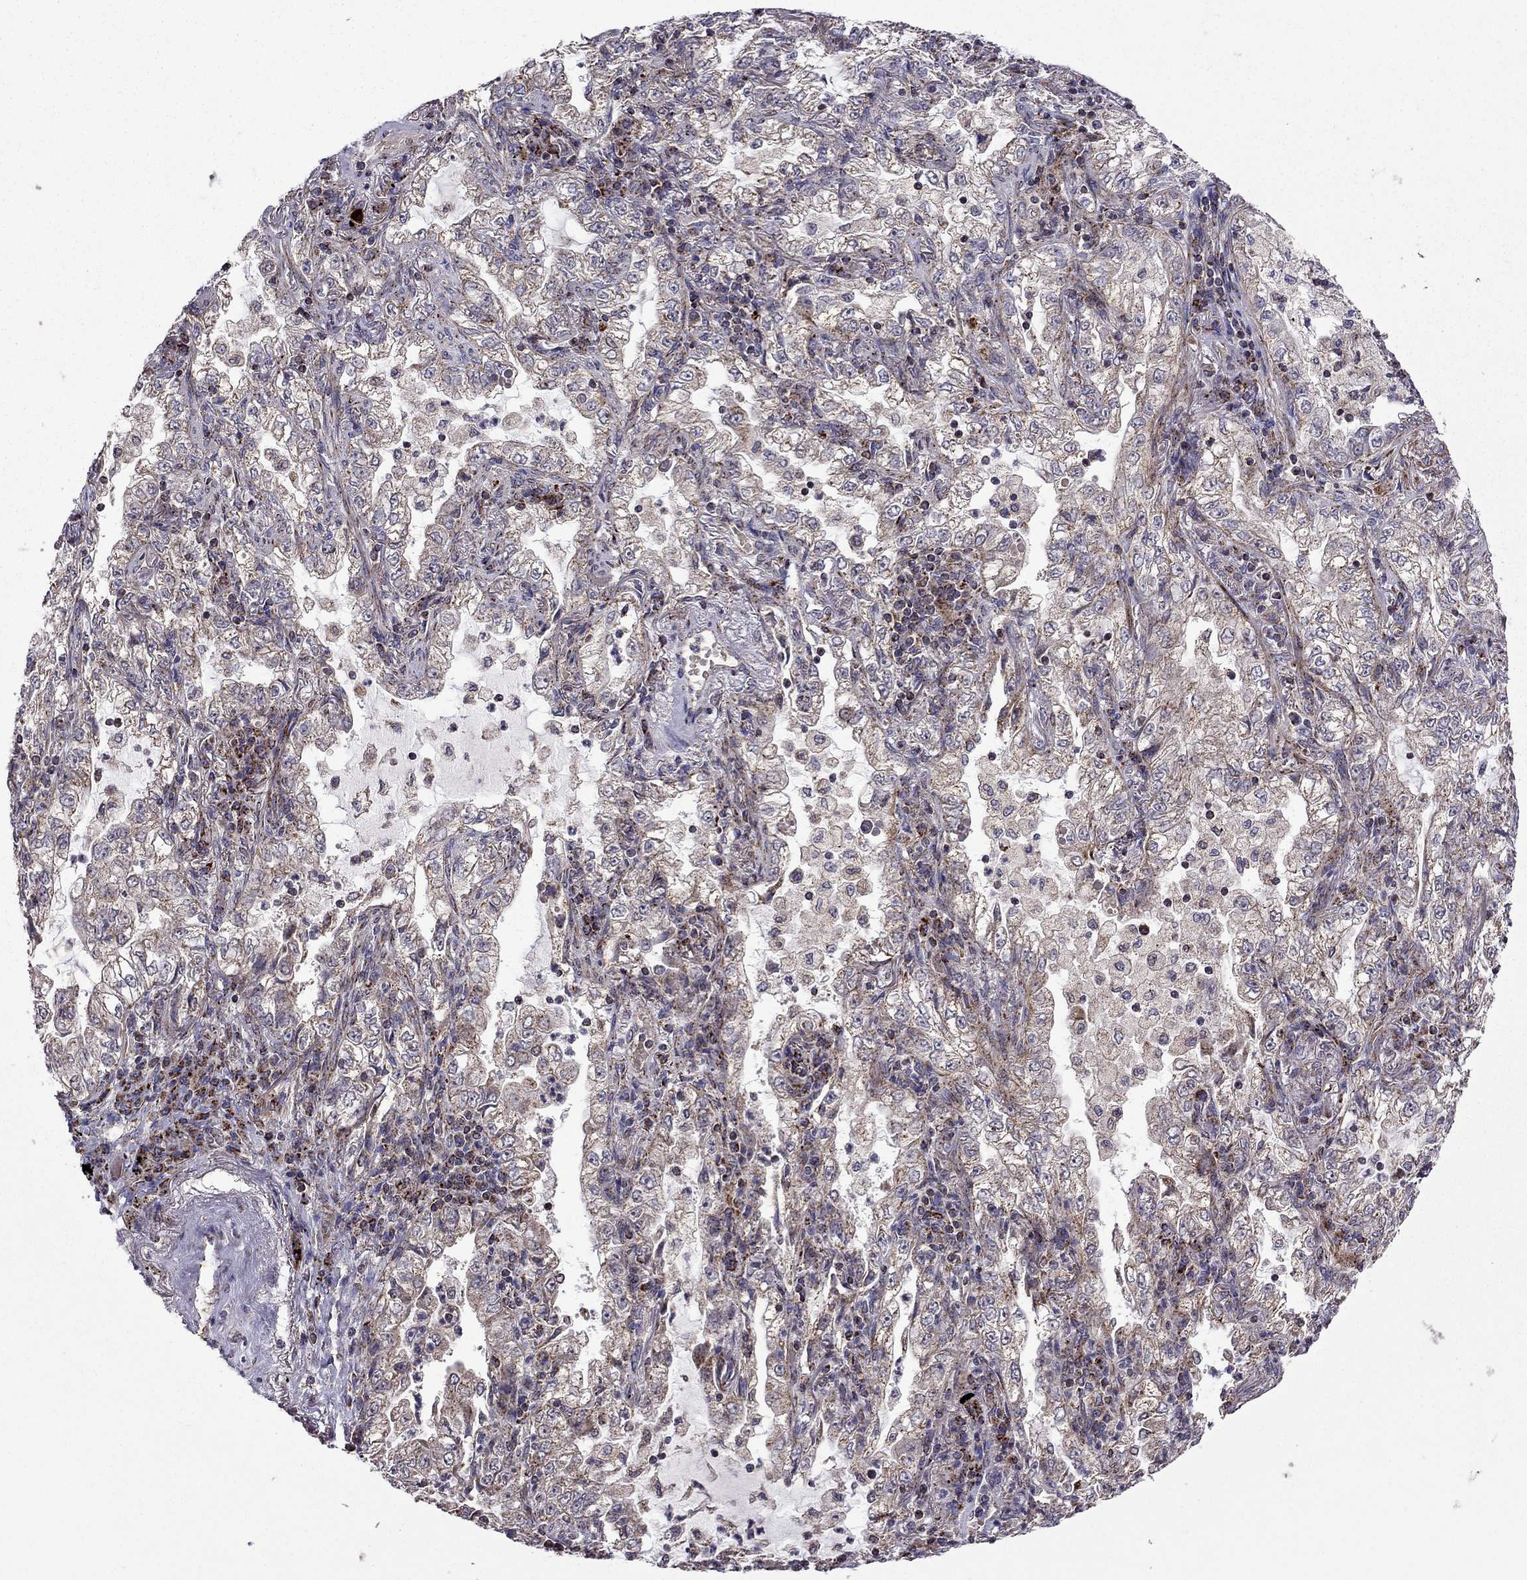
{"staining": {"intensity": "negative", "quantity": "none", "location": "none"}, "tissue": "lung cancer", "cell_type": "Tumor cells", "image_type": "cancer", "snomed": [{"axis": "morphology", "description": "Adenocarcinoma, NOS"}, {"axis": "topography", "description": "Lung"}], "caption": "Immunohistochemistry image of neoplastic tissue: human lung cancer stained with DAB (3,3'-diaminobenzidine) shows no significant protein staining in tumor cells.", "gene": "TAB2", "patient": {"sex": "female", "age": 73}}